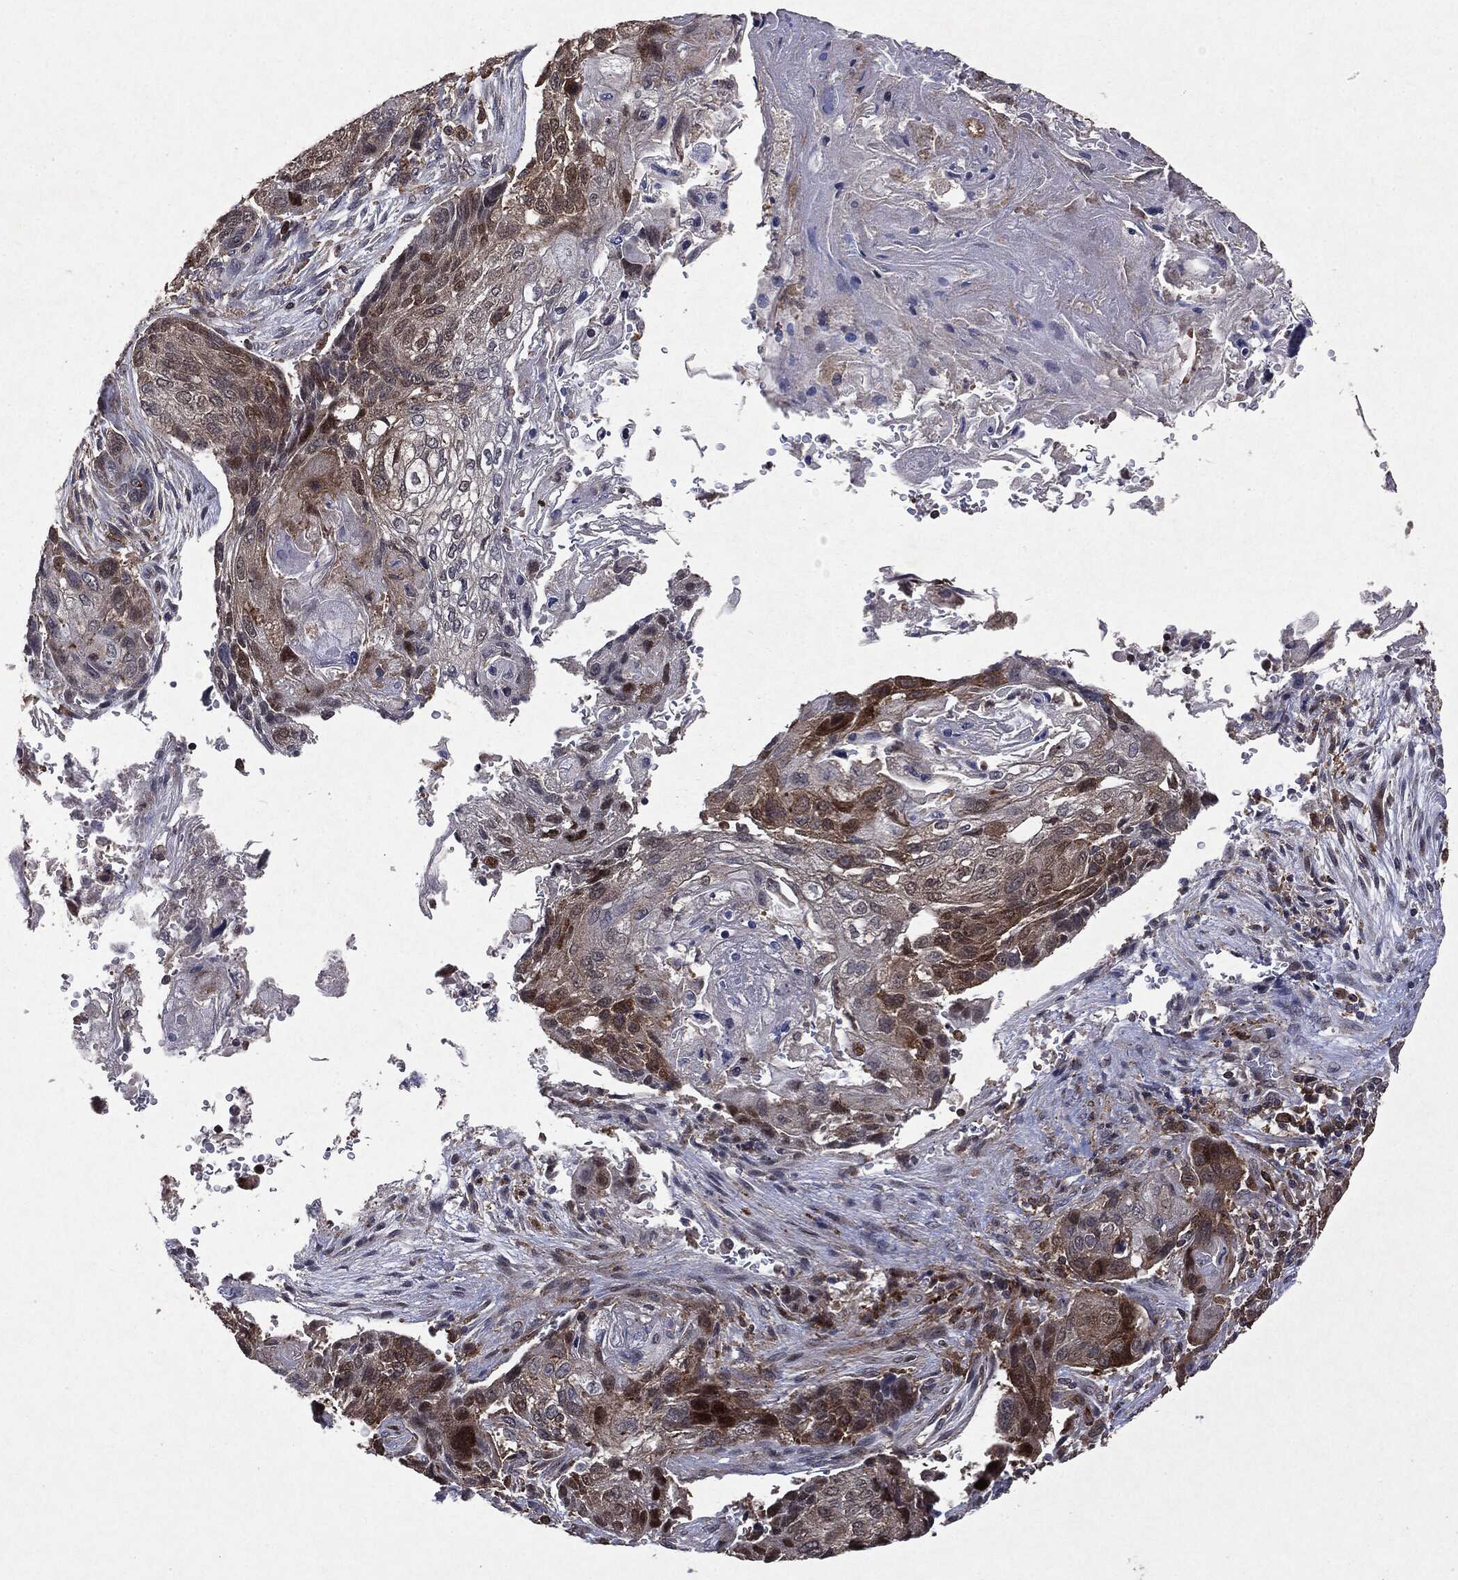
{"staining": {"intensity": "moderate", "quantity": "<25%", "location": "cytoplasmic/membranous"}, "tissue": "lung cancer", "cell_type": "Tumor cells", "image_type": "cancer", "snomed": [{"axis": "morphology", "description": "Normal tissue, NOS"}, {"axis": "morphology", "description": "Squamous cell carcinoma, NOS"}, {"axis": "topography", "description": "Bronchus"}, {"axis": "topography", "description": "Lung"}], "caption": "Immunohistochemical staining of lung cancer (squamous cell carcinoma) demonstrates low levels of moderate cytoplasmic/membranous protein staining in about <25% of tumor cells. Using DAB (brown) and hematoxylin (blue) stains, captured at high magnification using brightfield microscopy.", "gene": "PTEN", "patient": {"sex": "male", "age": 69}}